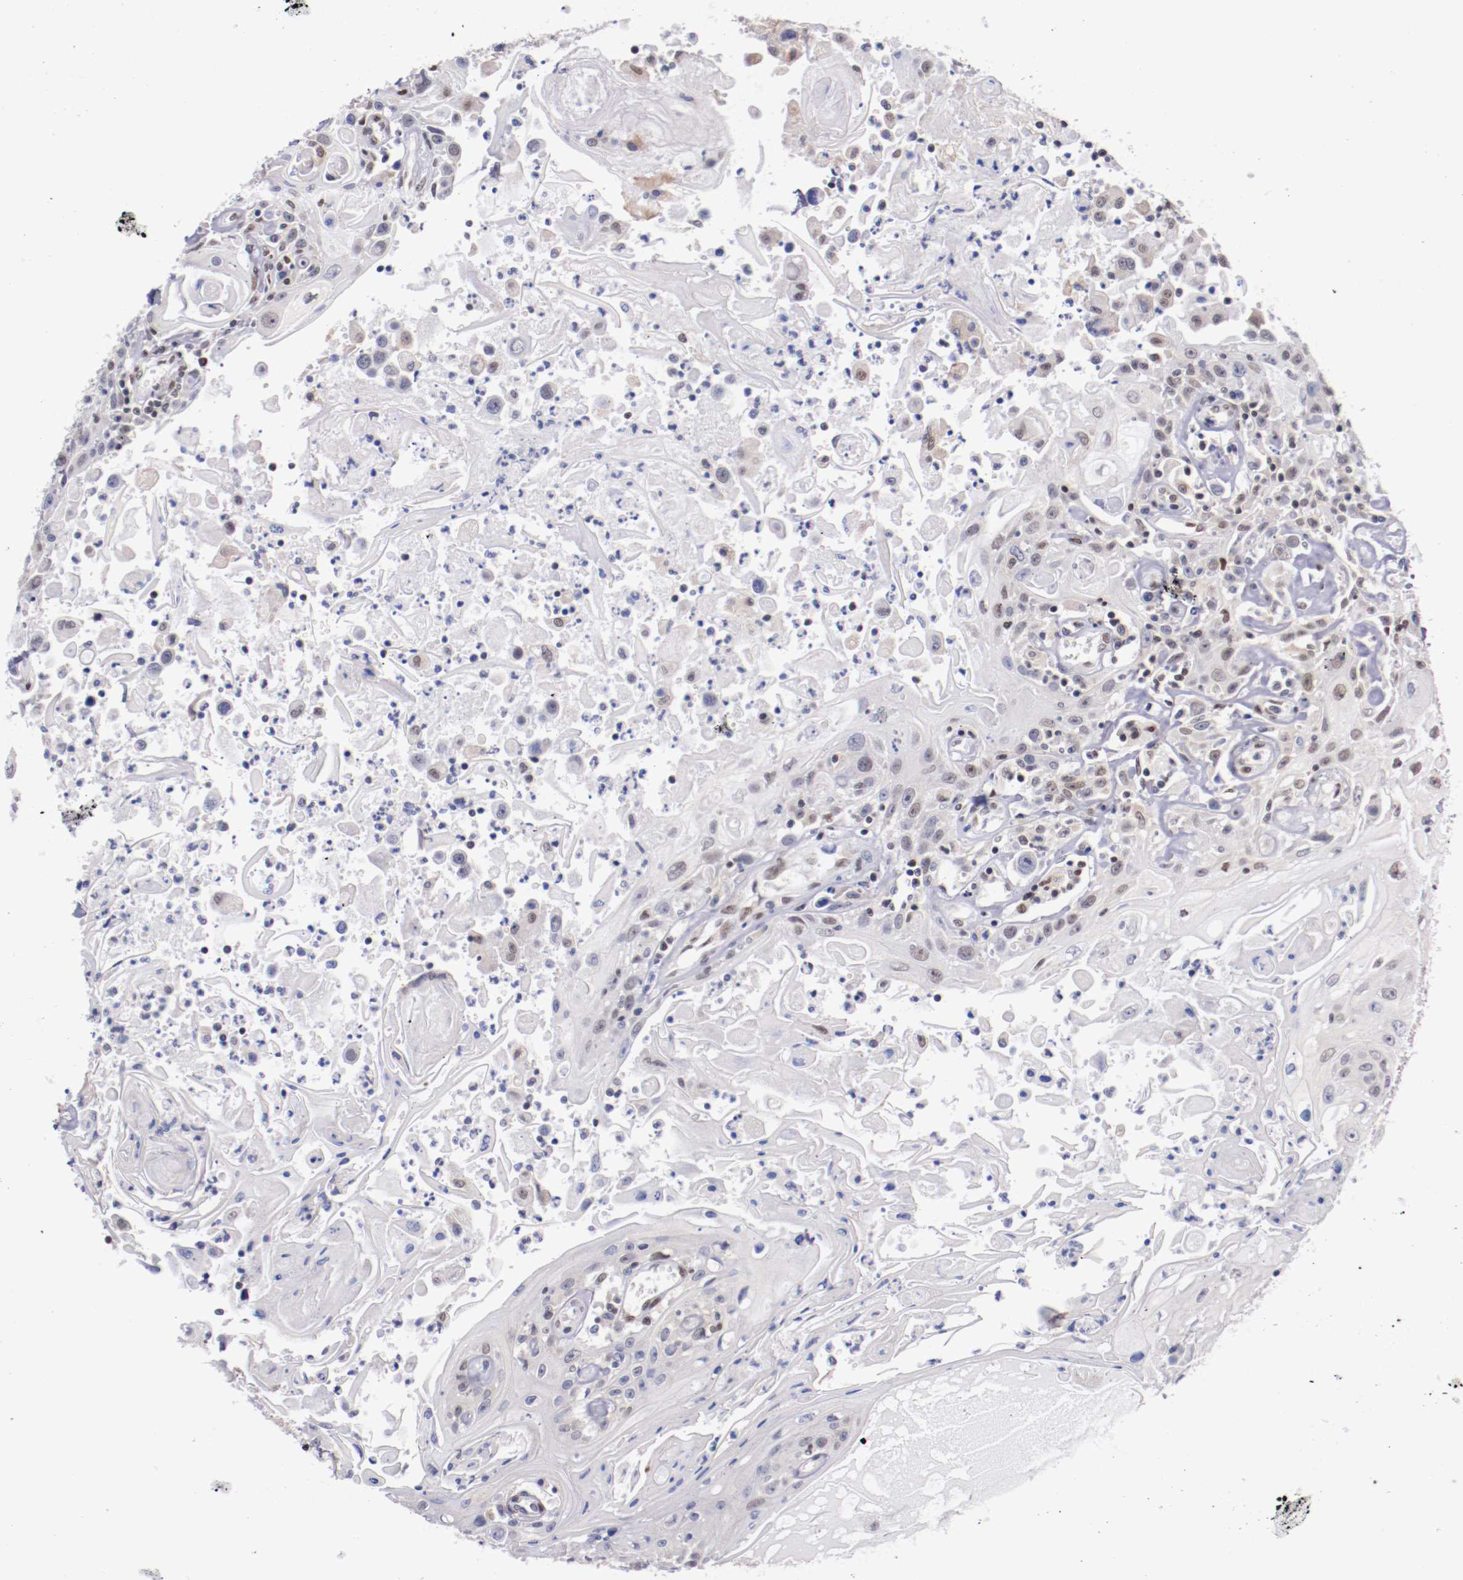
{"staining": {"intensity": "negative", "quantity": "none", "location": "none"}, "tissue": "head and neck cancer", "cell_type": "Tumor cells", "image_type": "cancer", "snomed": [{"axis": "morphology", "description": "Squamous cell carcinoma, NOS"}, {"axis": "topography", "description": "Oral tissue"}, {"axis": "topography", "description": "Head-Neck"}], "caption": "Protein analysis of head and neck cancer displays no significant positivity in tumor cells. The staining is performed using DAB brown chromogen with nuclei counter-stained in using hematoxylin.", "gene": "SRF", "patient": {"sex": "female", "age": 76}}